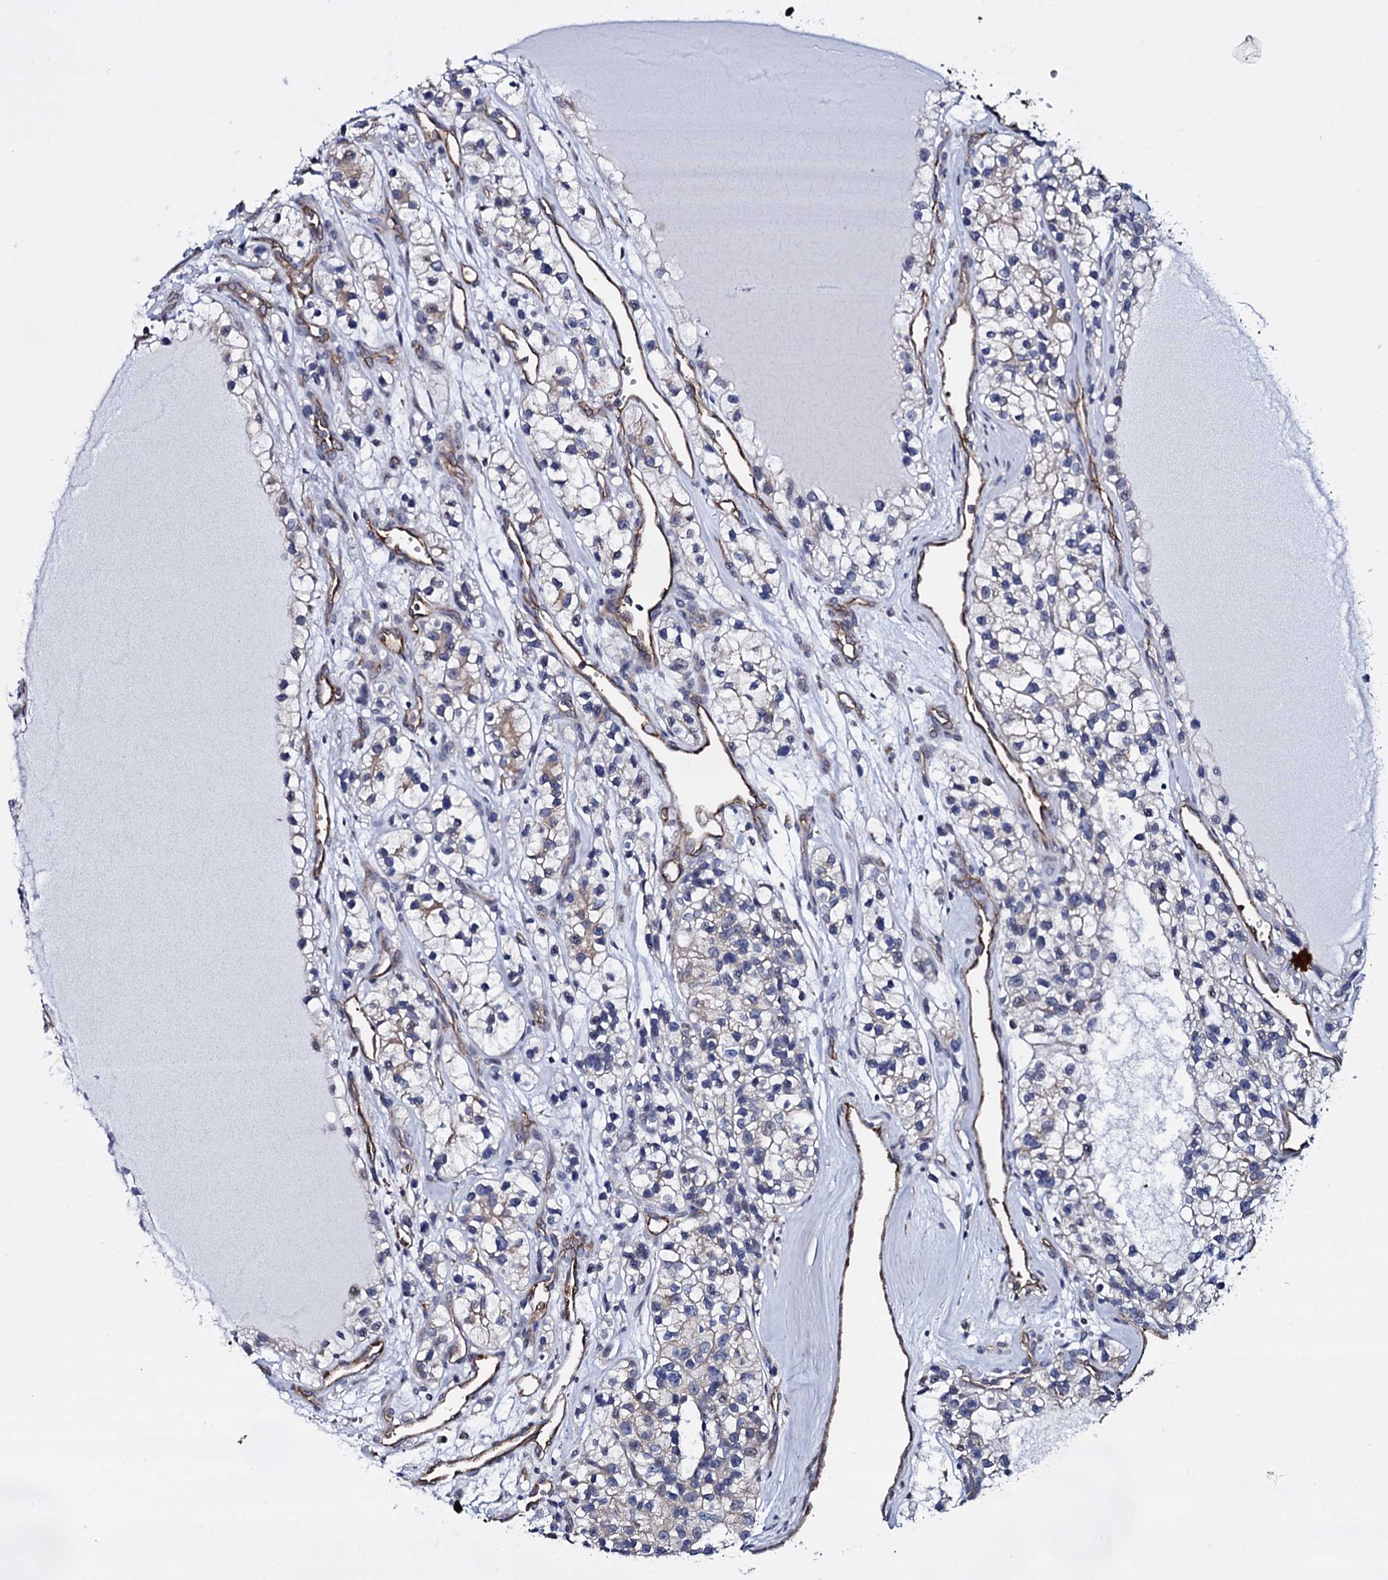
{"staining": {"intensity": "negative", "quantity": "none", "location": "none"}, "tissue": "renal cancer", "cell_type": "Tumor cells", "image_type": "cancer", "snomed": [{"axis": "morphology", "description": "Adenocarcinoma, NOS"}, {"axis": "topography", "description": "Kidney"}], "caption": "This is an IHC micrograph of renal cancer (adenocarcinoma). There is no expression in tumor cells.", "gene": "GAREM1", "patient": {"sex": "female", "age": 57}}